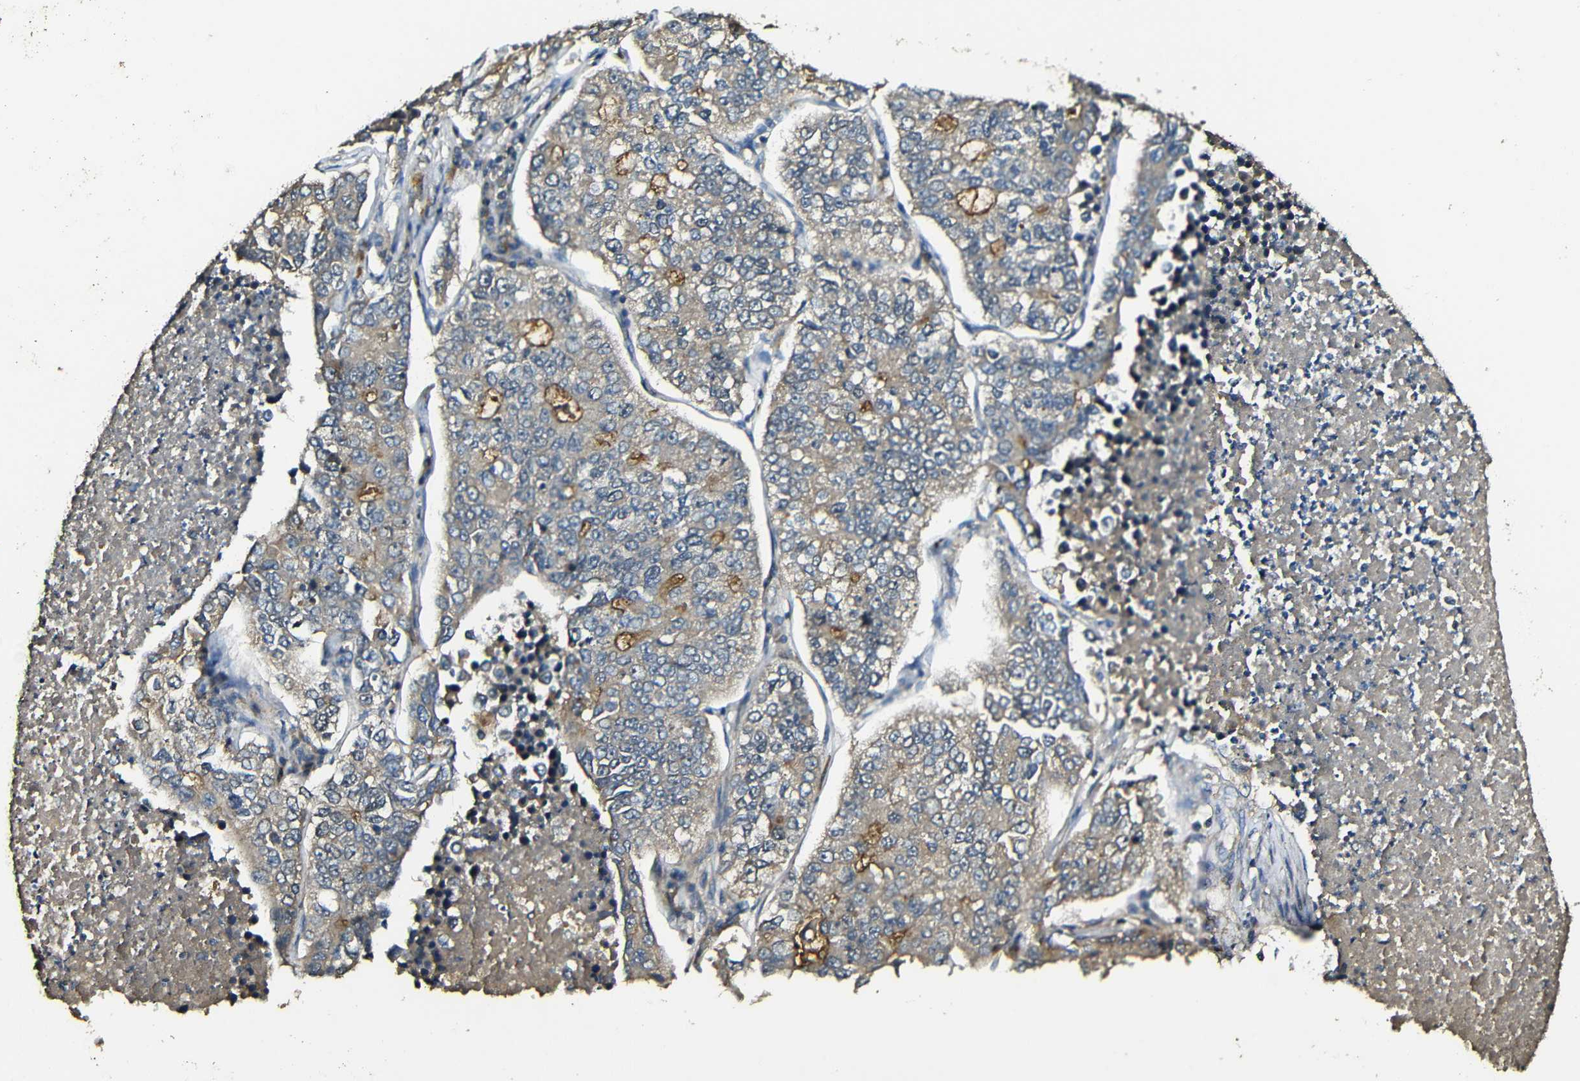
{"staining": {"intensity": "weak", "quantity": ">75%", "location": "cytoplasmic/membranous"}, "tissue": "lung cancer", "cell_type": "Tumor cells", "image_type": "cancer", "snomed": [{"axis": "morphology", "description": "Adenocarcinoma, NOS"}, {"axis": "topography", "description": "Lung"}], "caption": "This micrograph displays immunohistochemistry (IHC) staining of lung cancer, with low weak cytoplasmic/membranous staining in about >75% of tumor cells.", "gene": "CASP8", "patient": {"sex": "male", "age": 49}}